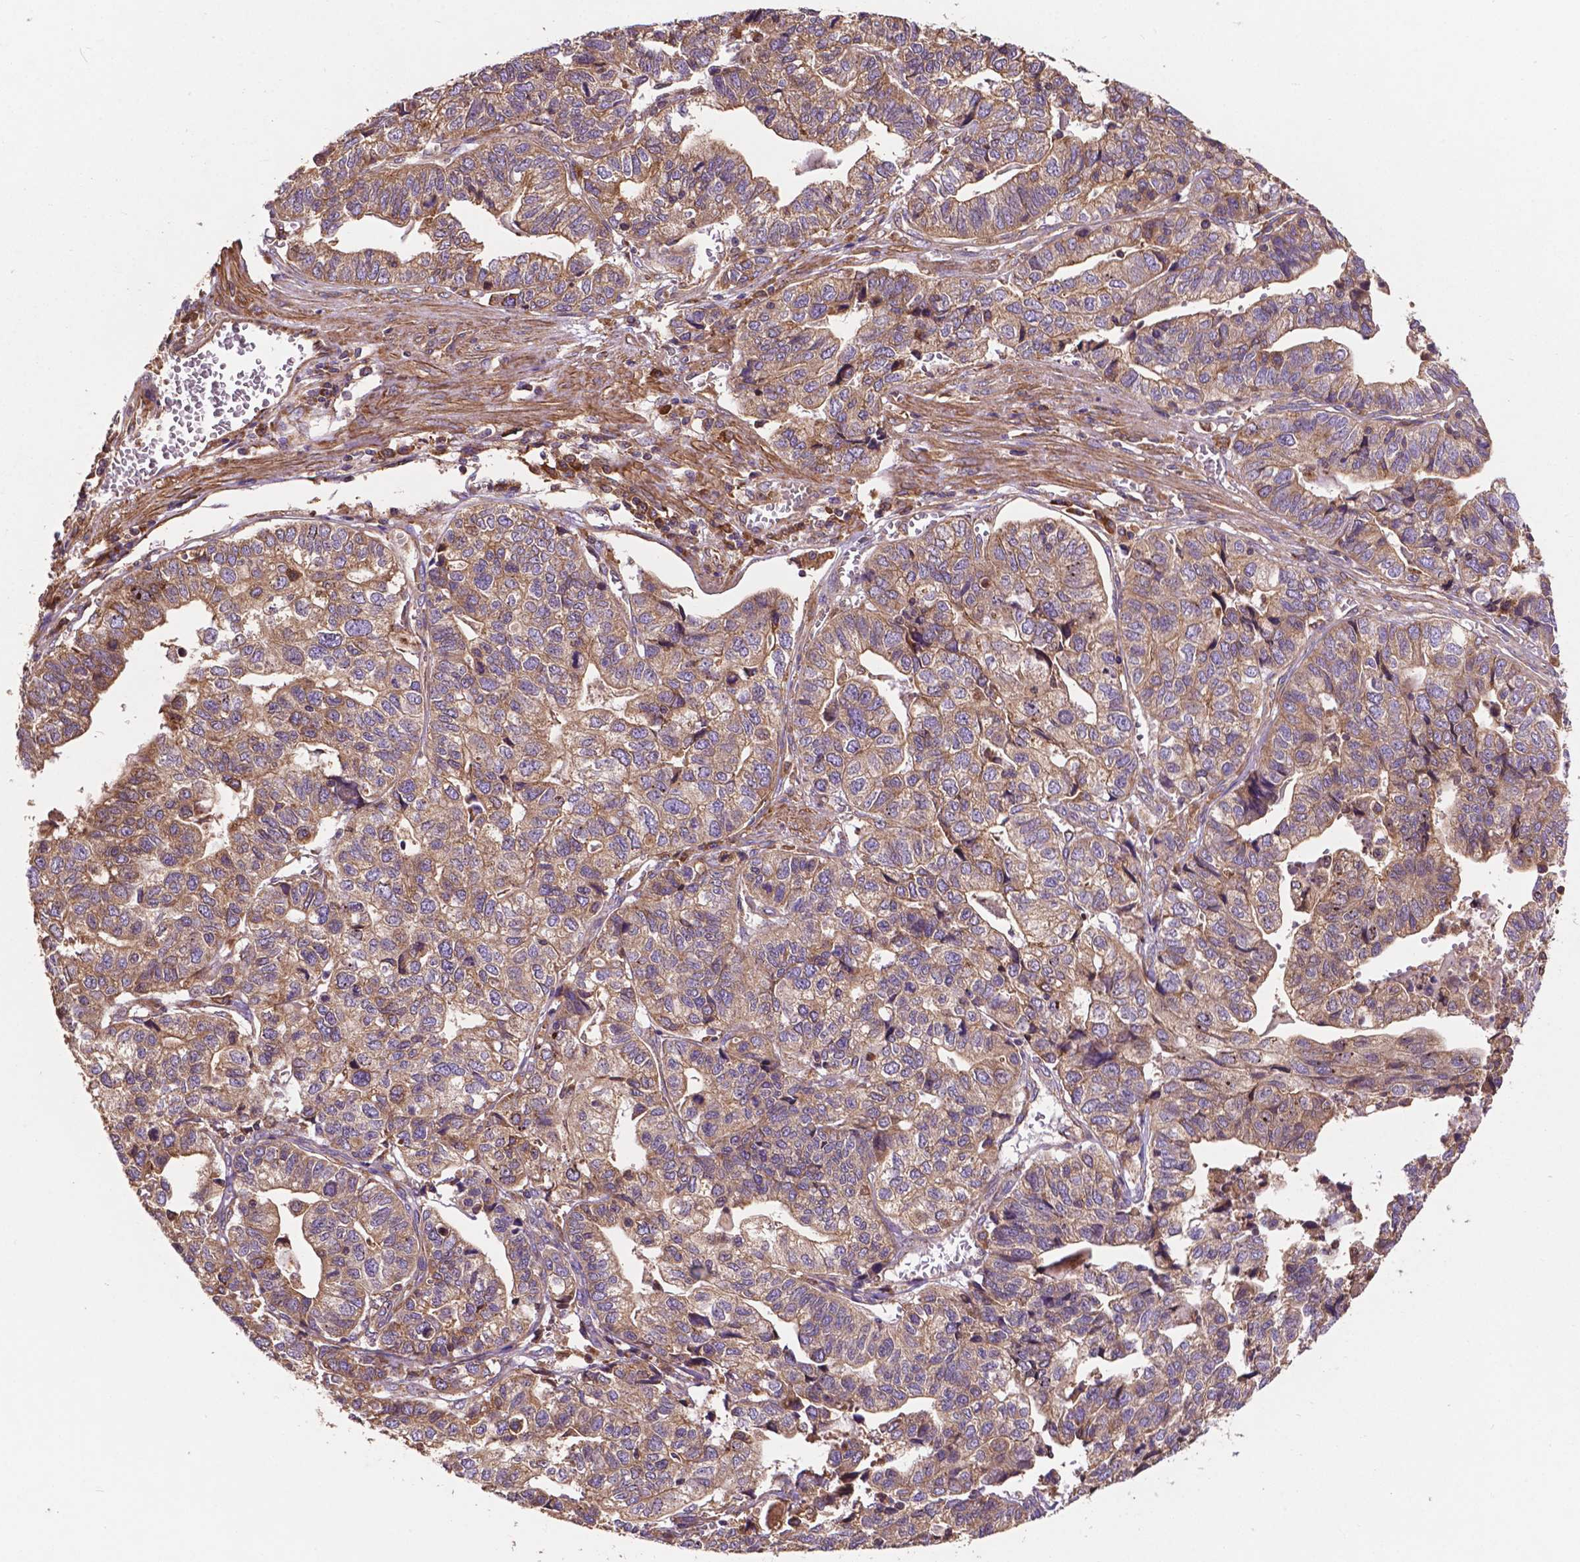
{"staining": {"intensity": "weak", "quantity": ">75%", "location": "cytoplasmic/membranous"}, "tissue": "stomach cancer", "cell_type": "Tumor cells", "image_type": "cancer", "snomed": [{"axis": "morphology", "description": "Adenocarcinoma, NOS"}, {"axis": "topography", "description": "Stomach, upper"}], "caption": "Stomach cancer (adenocarcinoma) stained for a protein reveals weak cytoplasmic/membranous positivity in tumor cells.", "gene": "CCDC71L", "patient": {"sex": "female", "age": 67}}